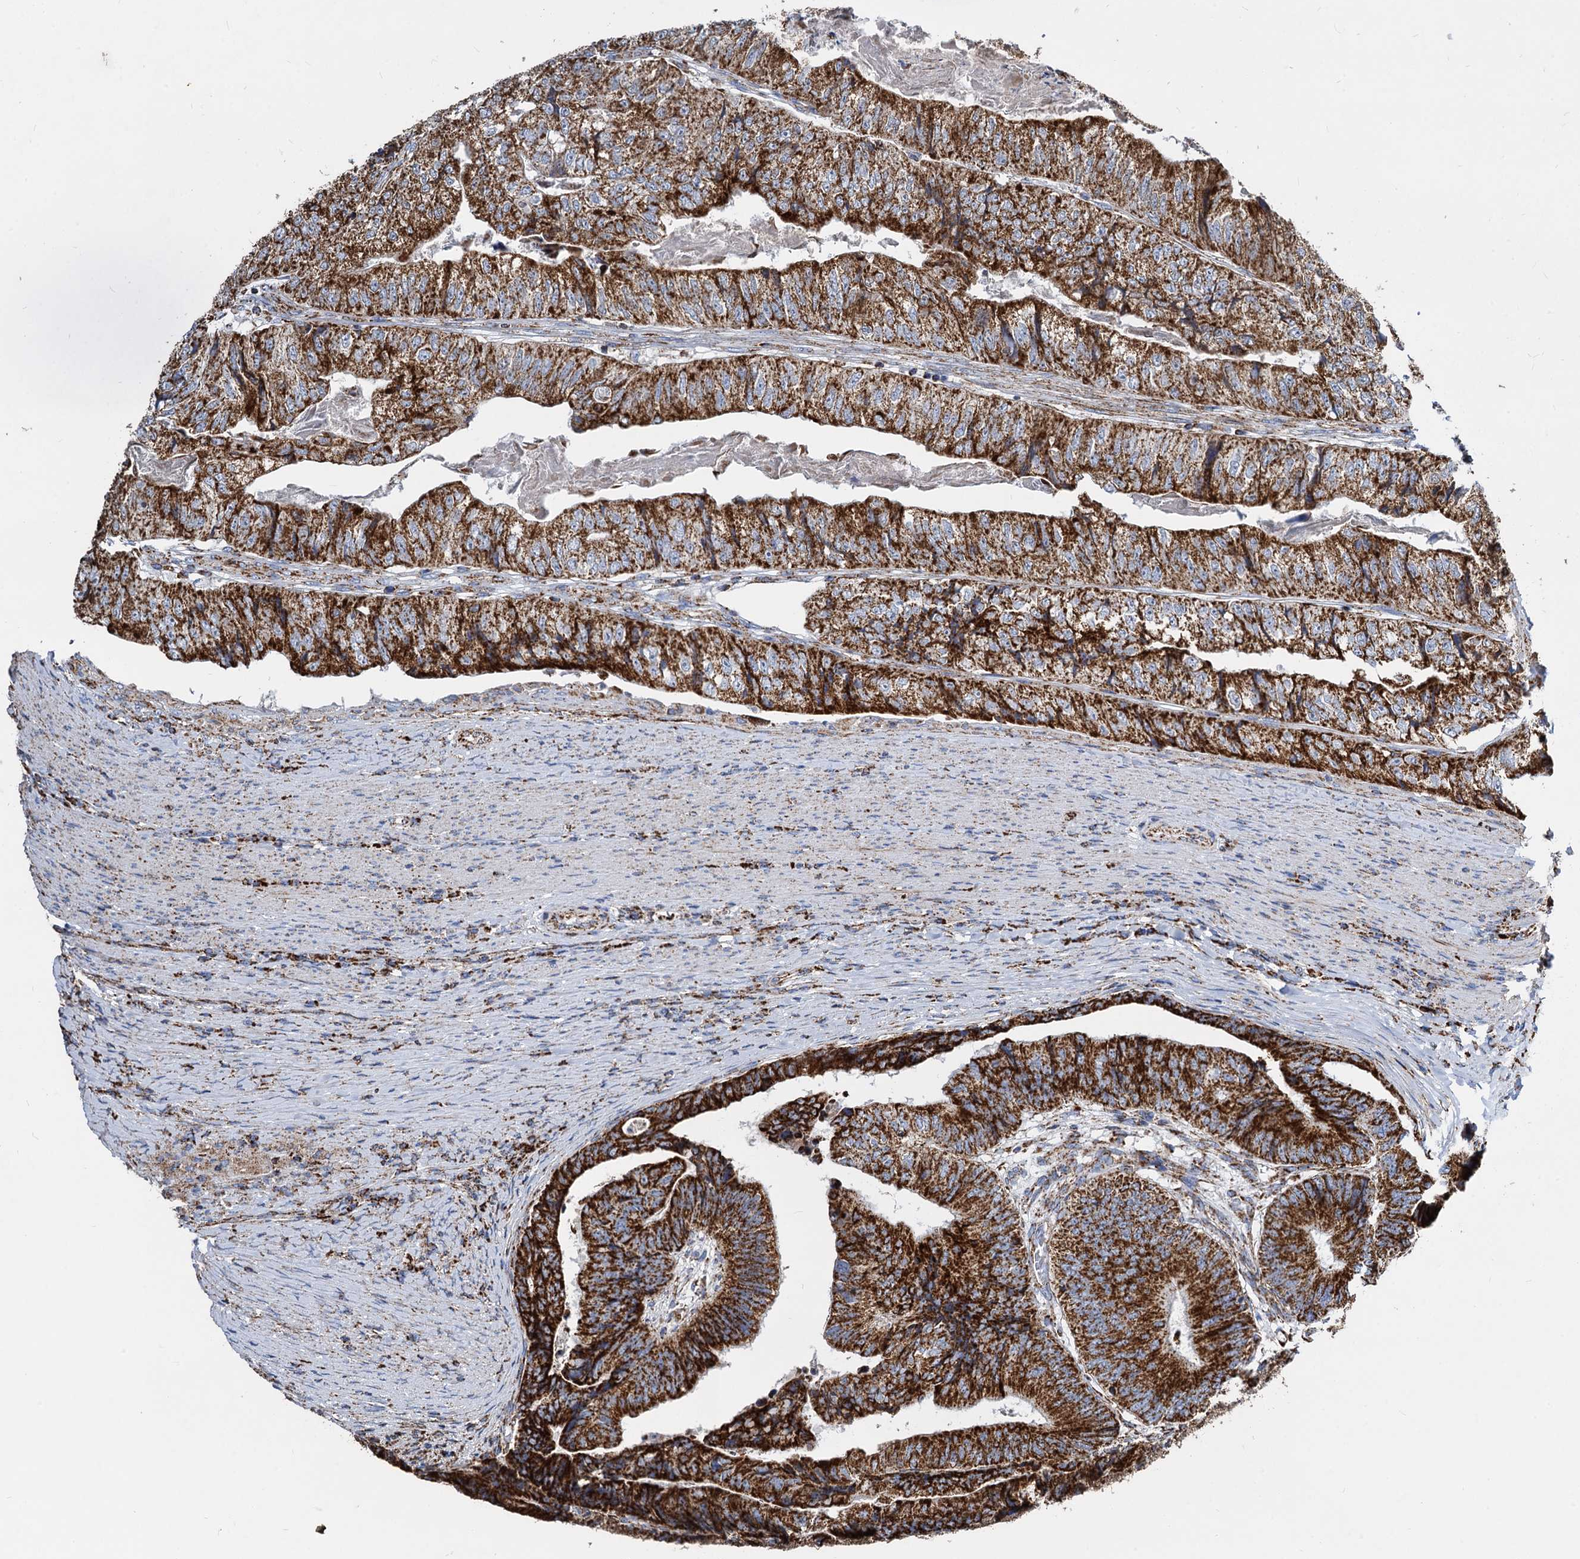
{"staining": {"intensity": "strong", "quantity": ">75%", "location": "cytoplasmic/membranous"}, "tissue": "colorectal cancer", "cell_type": "Tumor cells", "image_type": "cancer", "snomed": [{"axis": "morphology", "description": "Adenocarcinoma, NOS"}, {"axis": "topography", "description": "Colon"}], "caption": "A micrograph of human colorectal cancer (adenocarcinoma) stained for a protein shows strong cytoplasmic/membranous brown staining in tumor cells.", "gene": "TIMM10", "patient": {"sex": "female", "age": 67}}